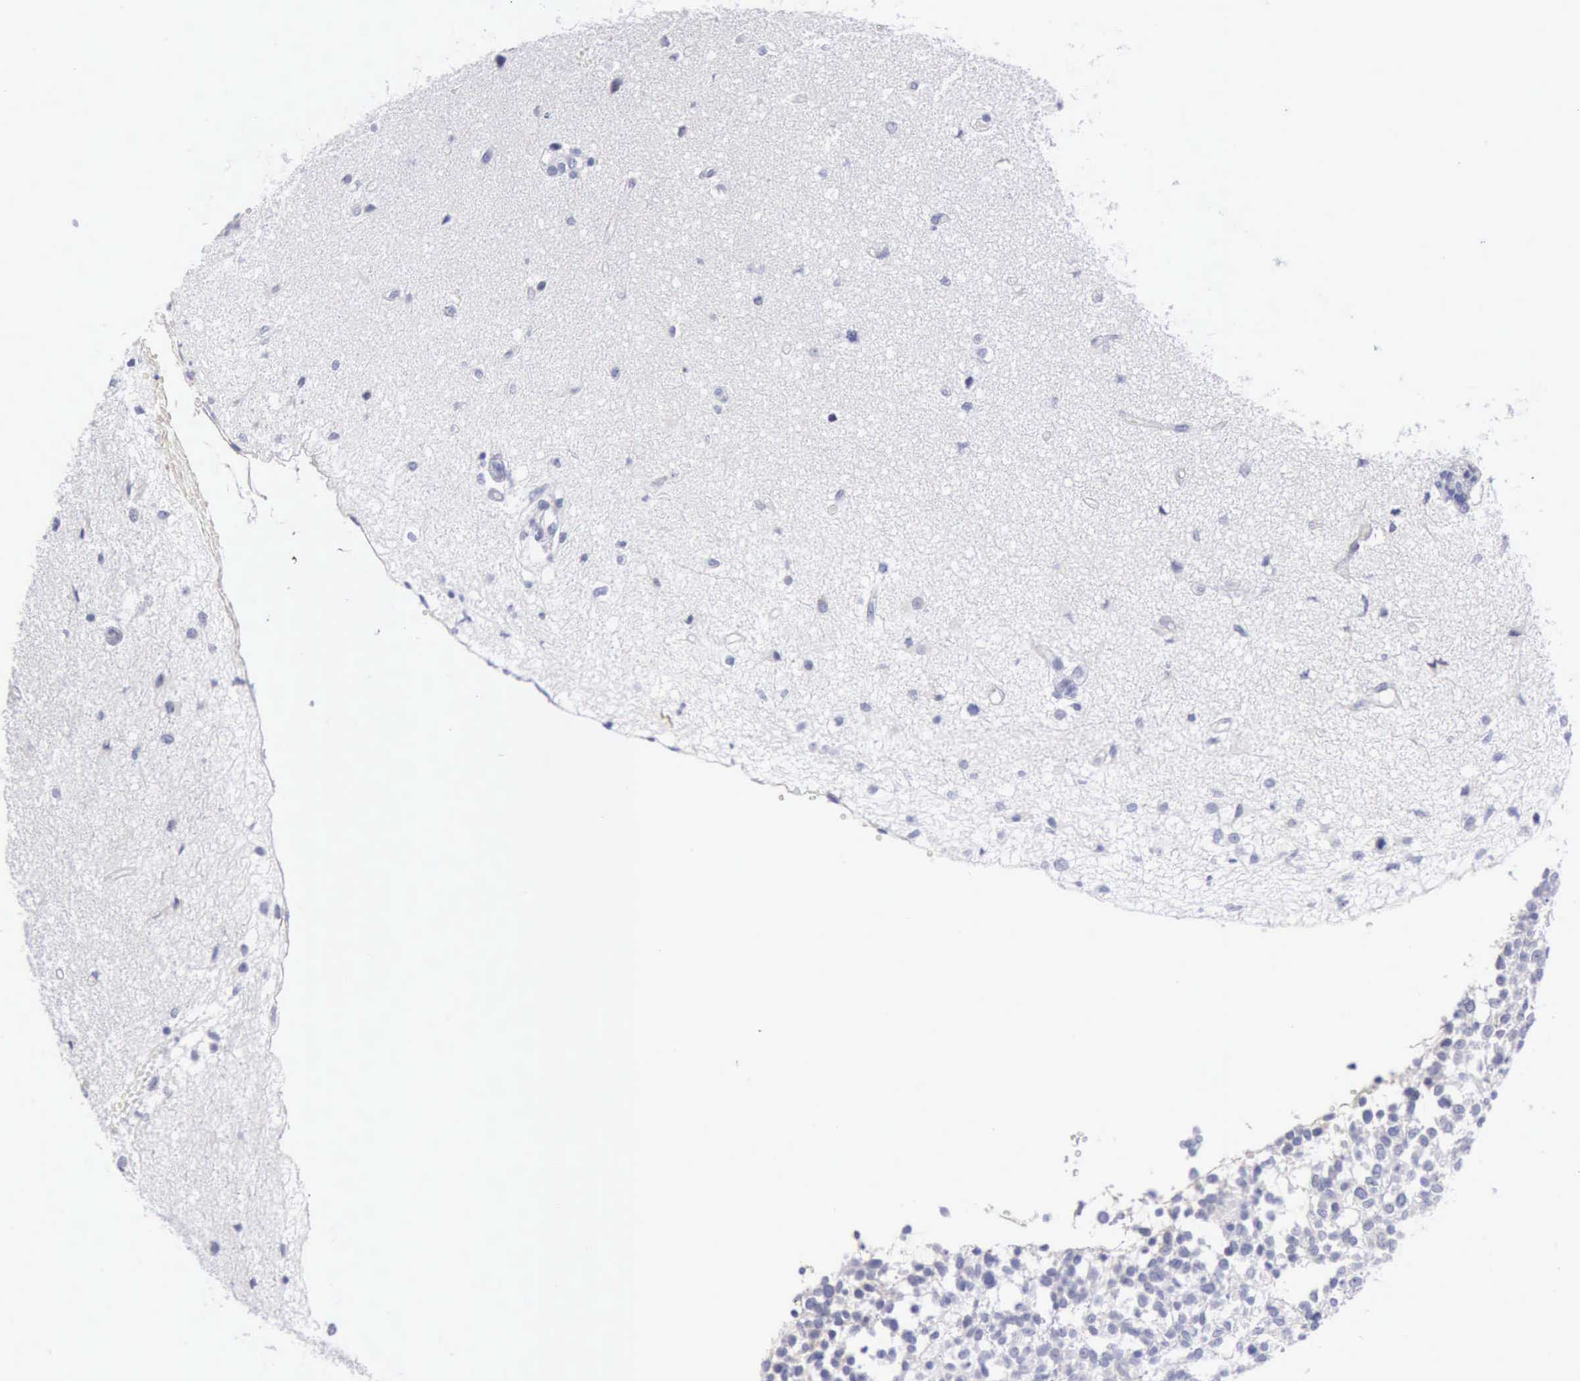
{"staining": {"intensity": "negative", "quantity": "none", "location": "none"}, "tissue": "glioma", "cell_type": "Tumor cells", "image_type": "cancer", "snomed": [{"axis": "morphology", "description": "Glioma, malignant, High grade"}, {"axis": "topography", "description": "Brain"}], "caption": "This is an IHC photomicrograph of malignant glioma (high-grade). There is no positivity in tumor cells.", "gene": "ANGEL1", "patient": {"sex": "male", "age": 66}}